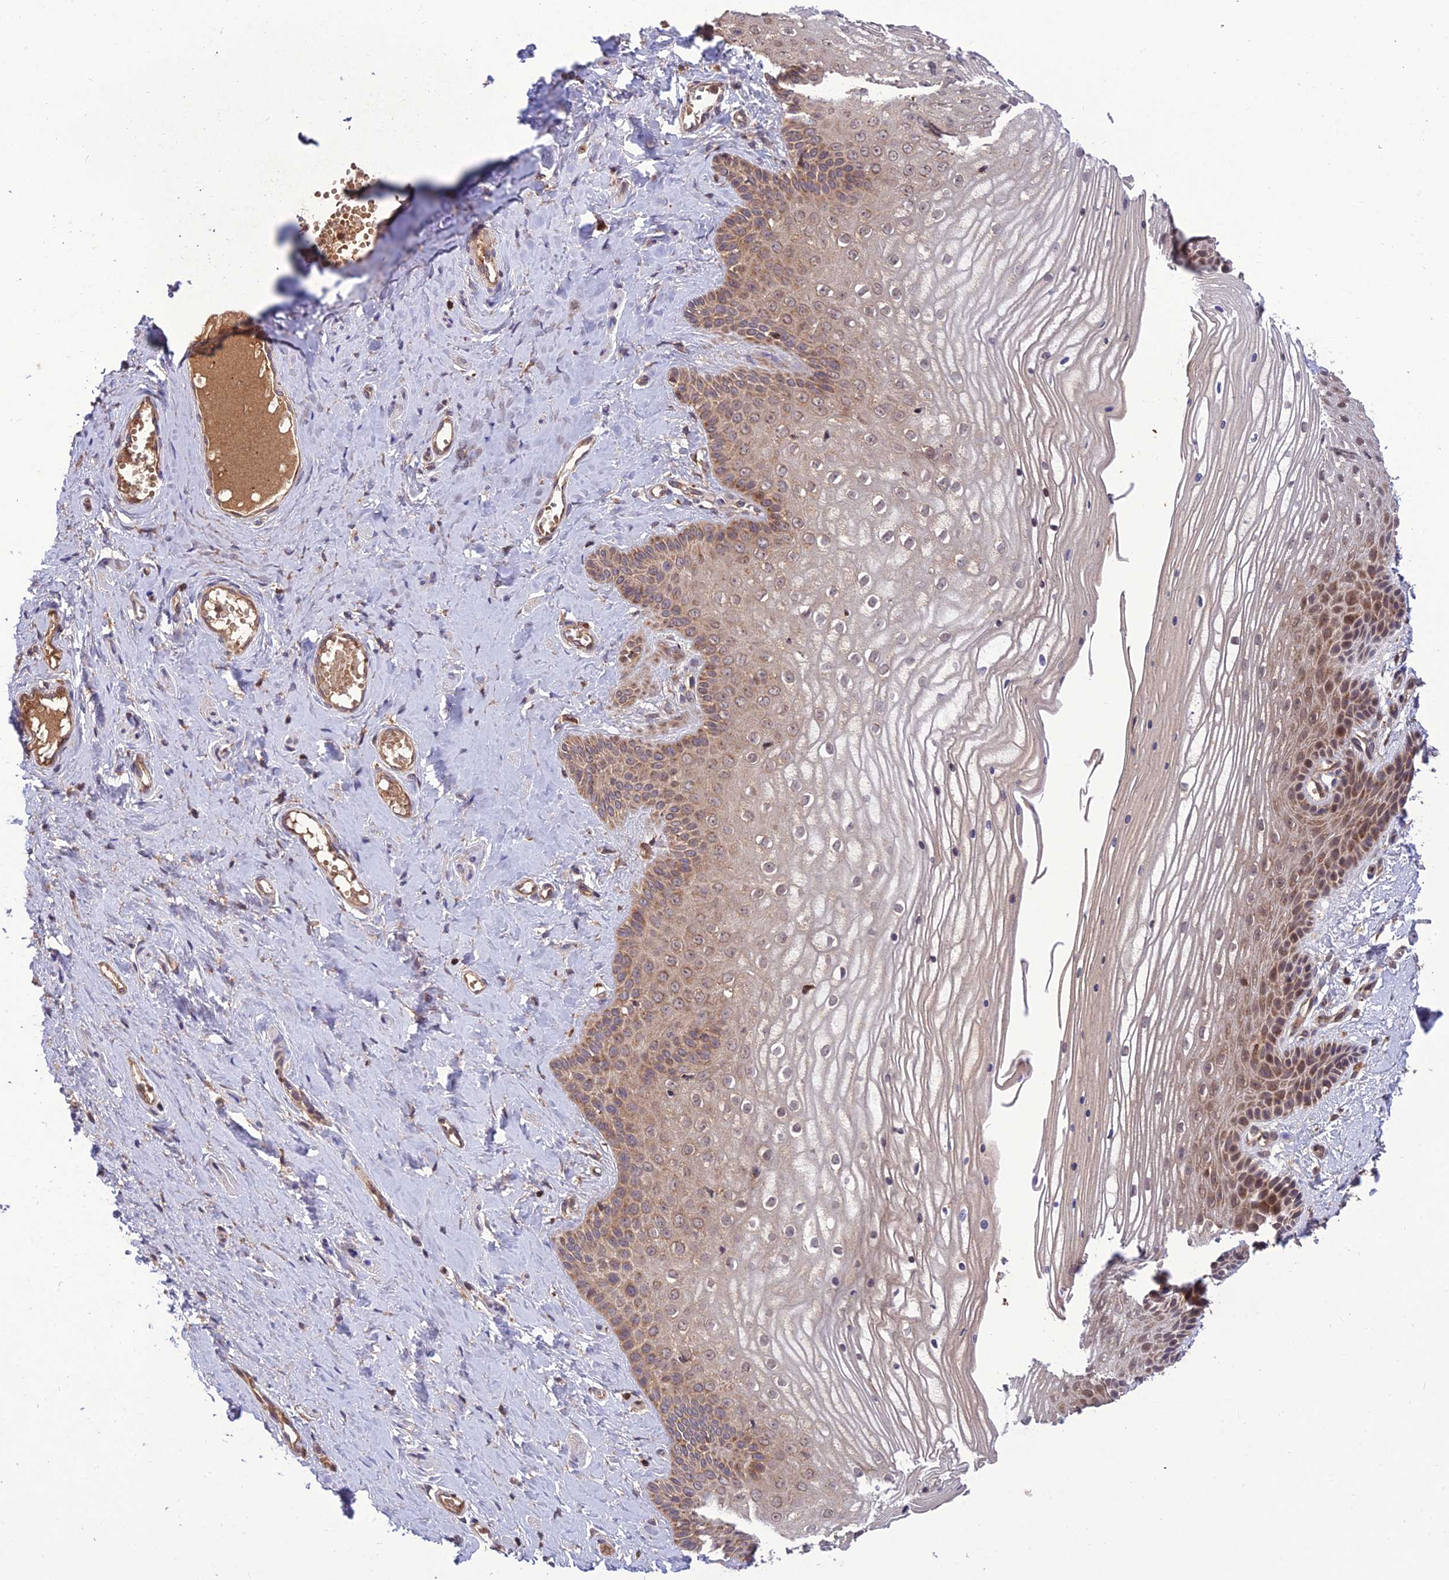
{"staining": {"intensity": "moderate", "quantity": "25%-75%", "location": "cytoplasmic/membranous"}, "tissue": "vagina", "cell_type": "Squamous epithelial cells", "image_type": "normal", "snomed": [{"axis": "morphology", "description": "Normal tissue, NOS"}, {"axis": "topography", "description": "Vagina"}, {"axis": "topography", "description": "Cervix"}], "caption": "Protein expression analysis of normal human vagina reveals moderate cytoplasmic/membranous staining in about 25%-75% of squamous epithelial cells.", "gene": "NDUFC1", "patient": {"sex": "female", "age": 40}}